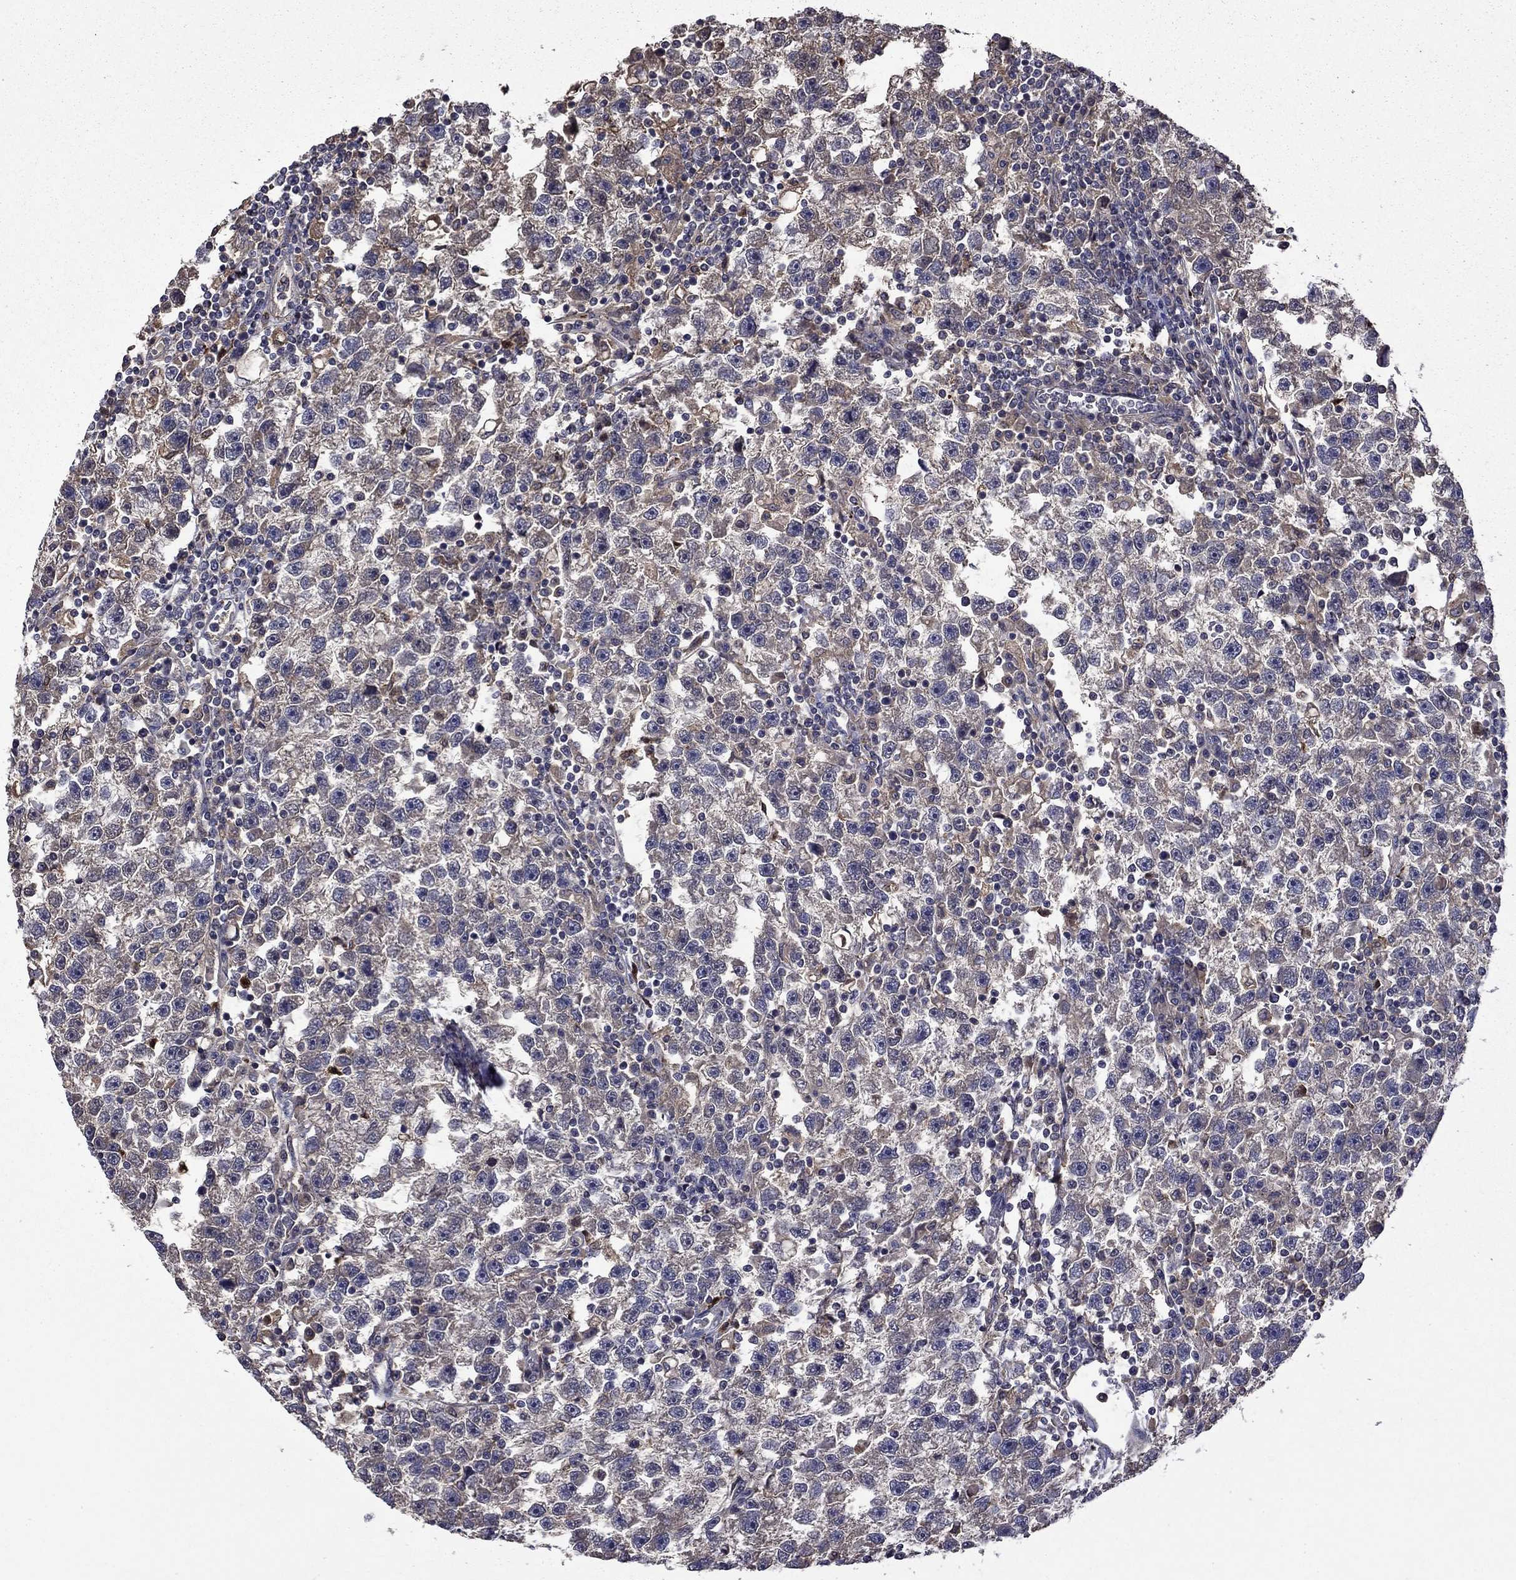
{"staining": {"intensity": "weak", "quantity": "<25%", "location": "cytoplasmic/membranous"}, "tissue": "testis cancer", "cell_type": "Tumor cells", "image_type": "cancer", "snomed": [{"axis": "morphology", "description": "Seminoma, NOS"}, {"axis": "topography", "description": "Testis"}], "caption": "There is no significant expression in tumor cells of testis cancer (seminoma).", "gene": "SATB1", "patient": {"sex": "male", "age": 47}}